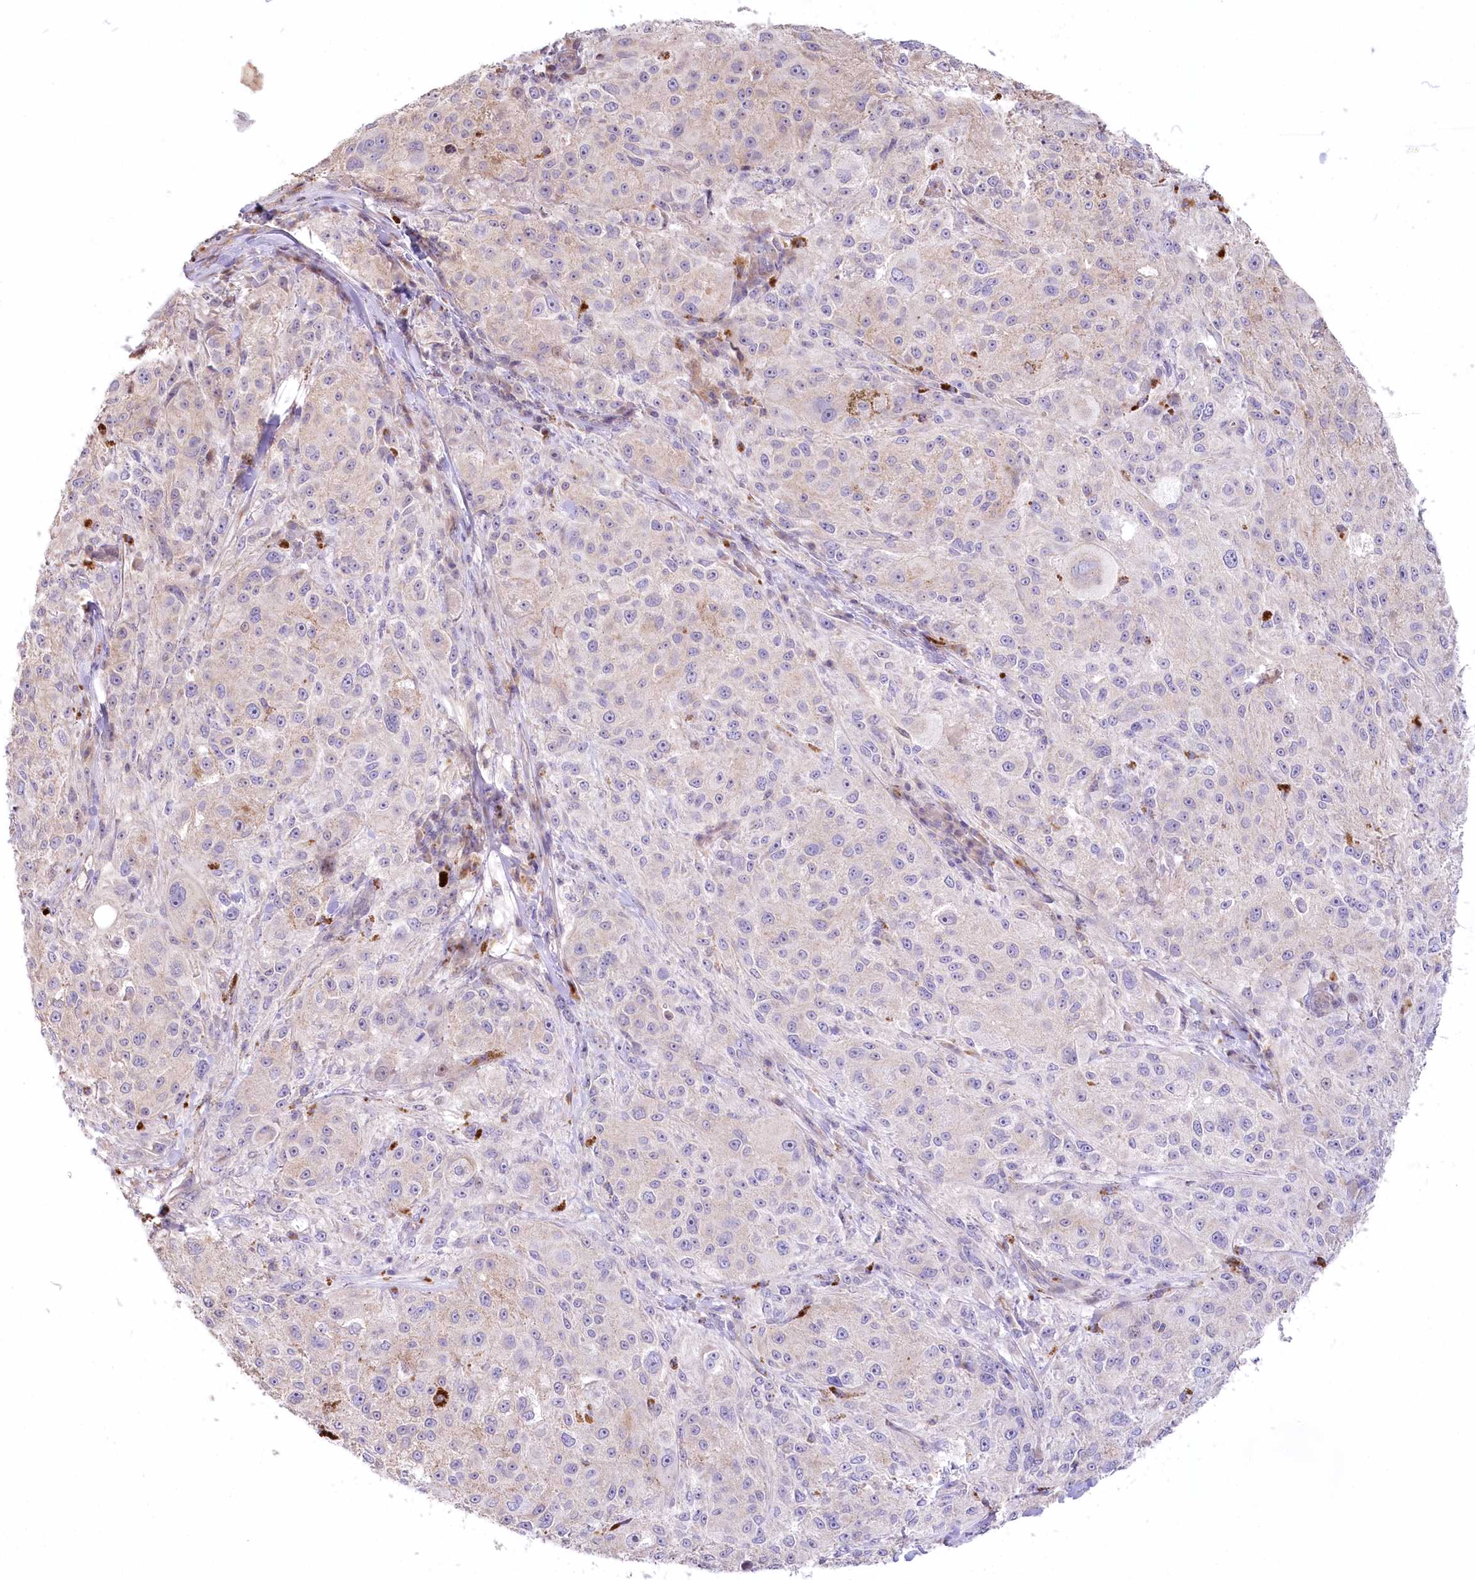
{"staining": {"intensity": "negative", "quantity": "none", "location": "none"}, "tissue": "melanoma", "cell_type": "Tumor cells", "image_type": "cancer", "snomed": [{"axis": "morphology", "description": "Necrosis, NOS"}, {"axis": "morphology", "description": "Malignant melanoma, NOS"}, {"axis": "topography", "description": "Skin"}], "caption": "IHC of human malignant melanoma exhibits no expression in tumor cells.", "gene": "SLC6A11", "patient": {"sex": "female", "age": 87}}